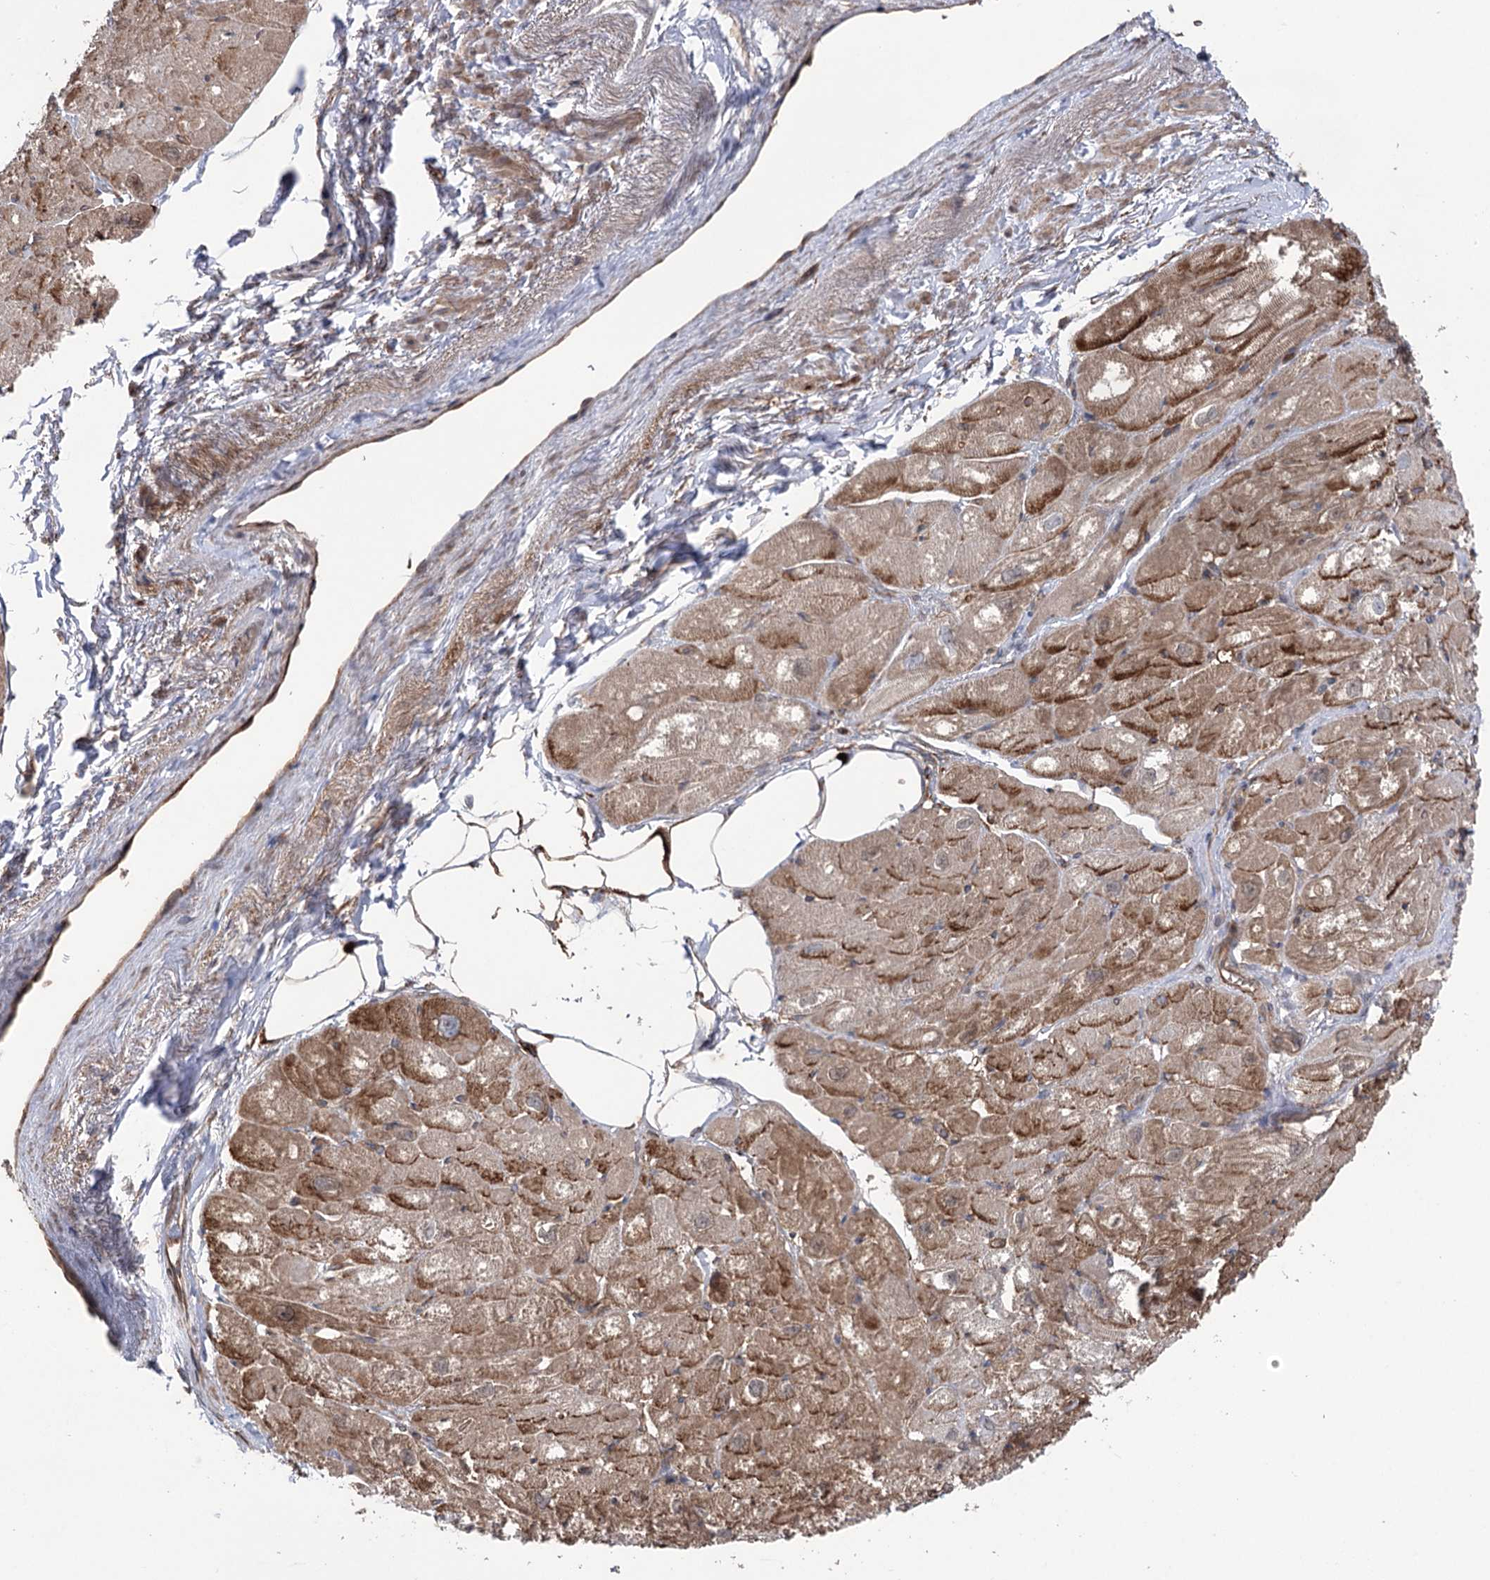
{"staining": {"intensity": "moderate", "quantity": ">75%", "location": "cytoplasmic/membranous"}, "tissue": "heart muscle", "cell_type": "Cardiomyocytes", "image_type": "normal", "snomed": [{"axis": "morphology", "description": "Normal tissue, NOS"}, {"axis": "topography", "description": "Heart"}], "caption": "An immunohistochemistry (IHC) image of unremarkable tissue is shown. Protein staining in brown shows moderate cytoplasmic/membranous positivity in heart muscle within cardiomyocytes.", "gene": "OTUD1", "patient": {"sex": "male", "age": 50}}